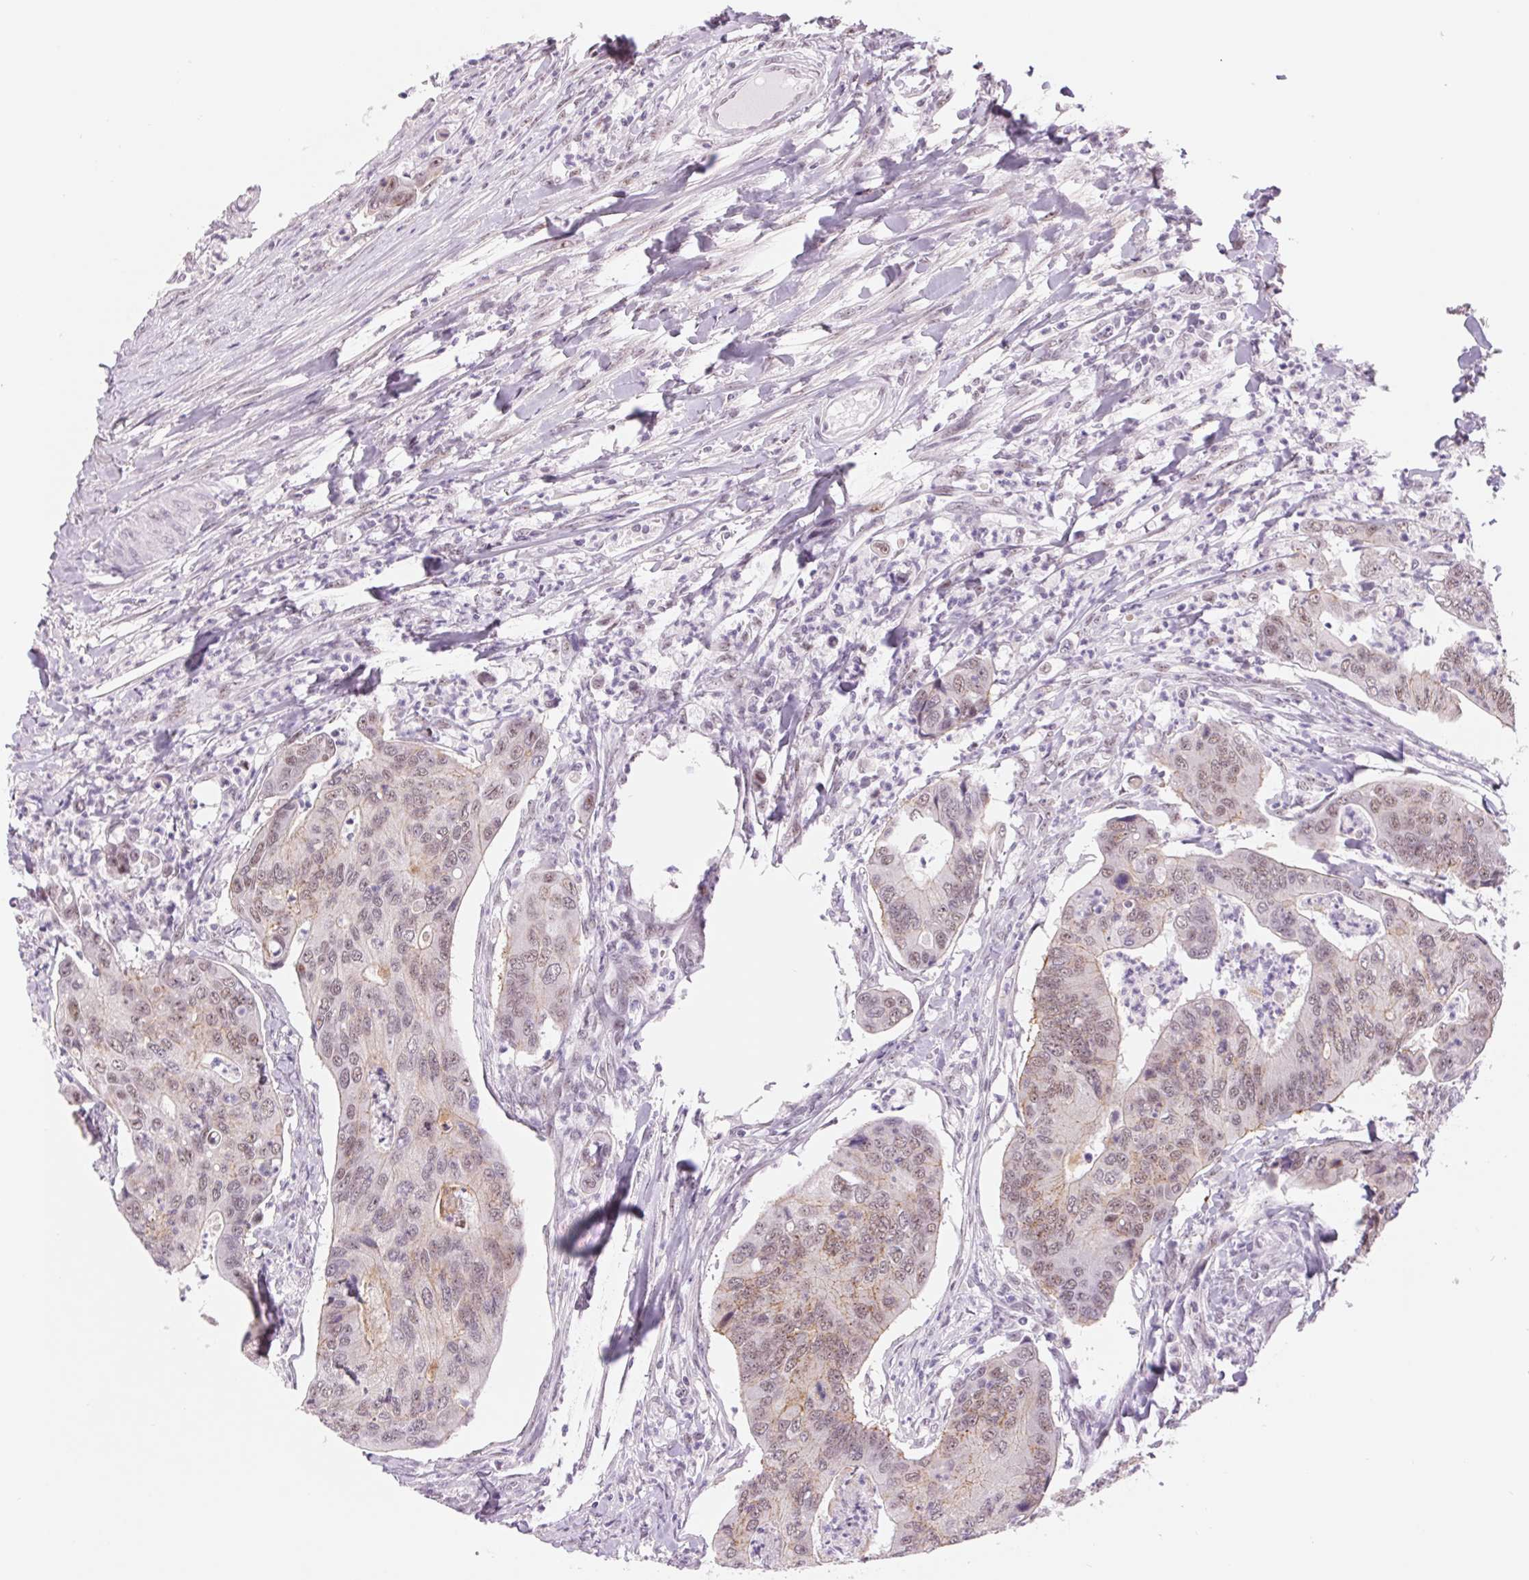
{"staining": {"intensity": "weak", "quantity": "25%-75%", "location": "cytoplasmic/membranous,nuclear"}, "tissue": "colorectal cancer", "cell_type": "Tumor cells", "image_type": "cancer", "snomed": [{"axis": "morphology", "description": "Adenocarcinoma, NOS"}, {"axis": "topography", "description": "Colon"}], "caption": "A low amount of weak cytoplasmic/membranous and nuclear positivity is seen in approximately 25%-75% of tumor cells in colorectal cancer (adenocarcinoma) tissue. Nuclei are stained in blue.", "gene": "ZC3H14", "patient": {"sex": "female", "age": 67}}